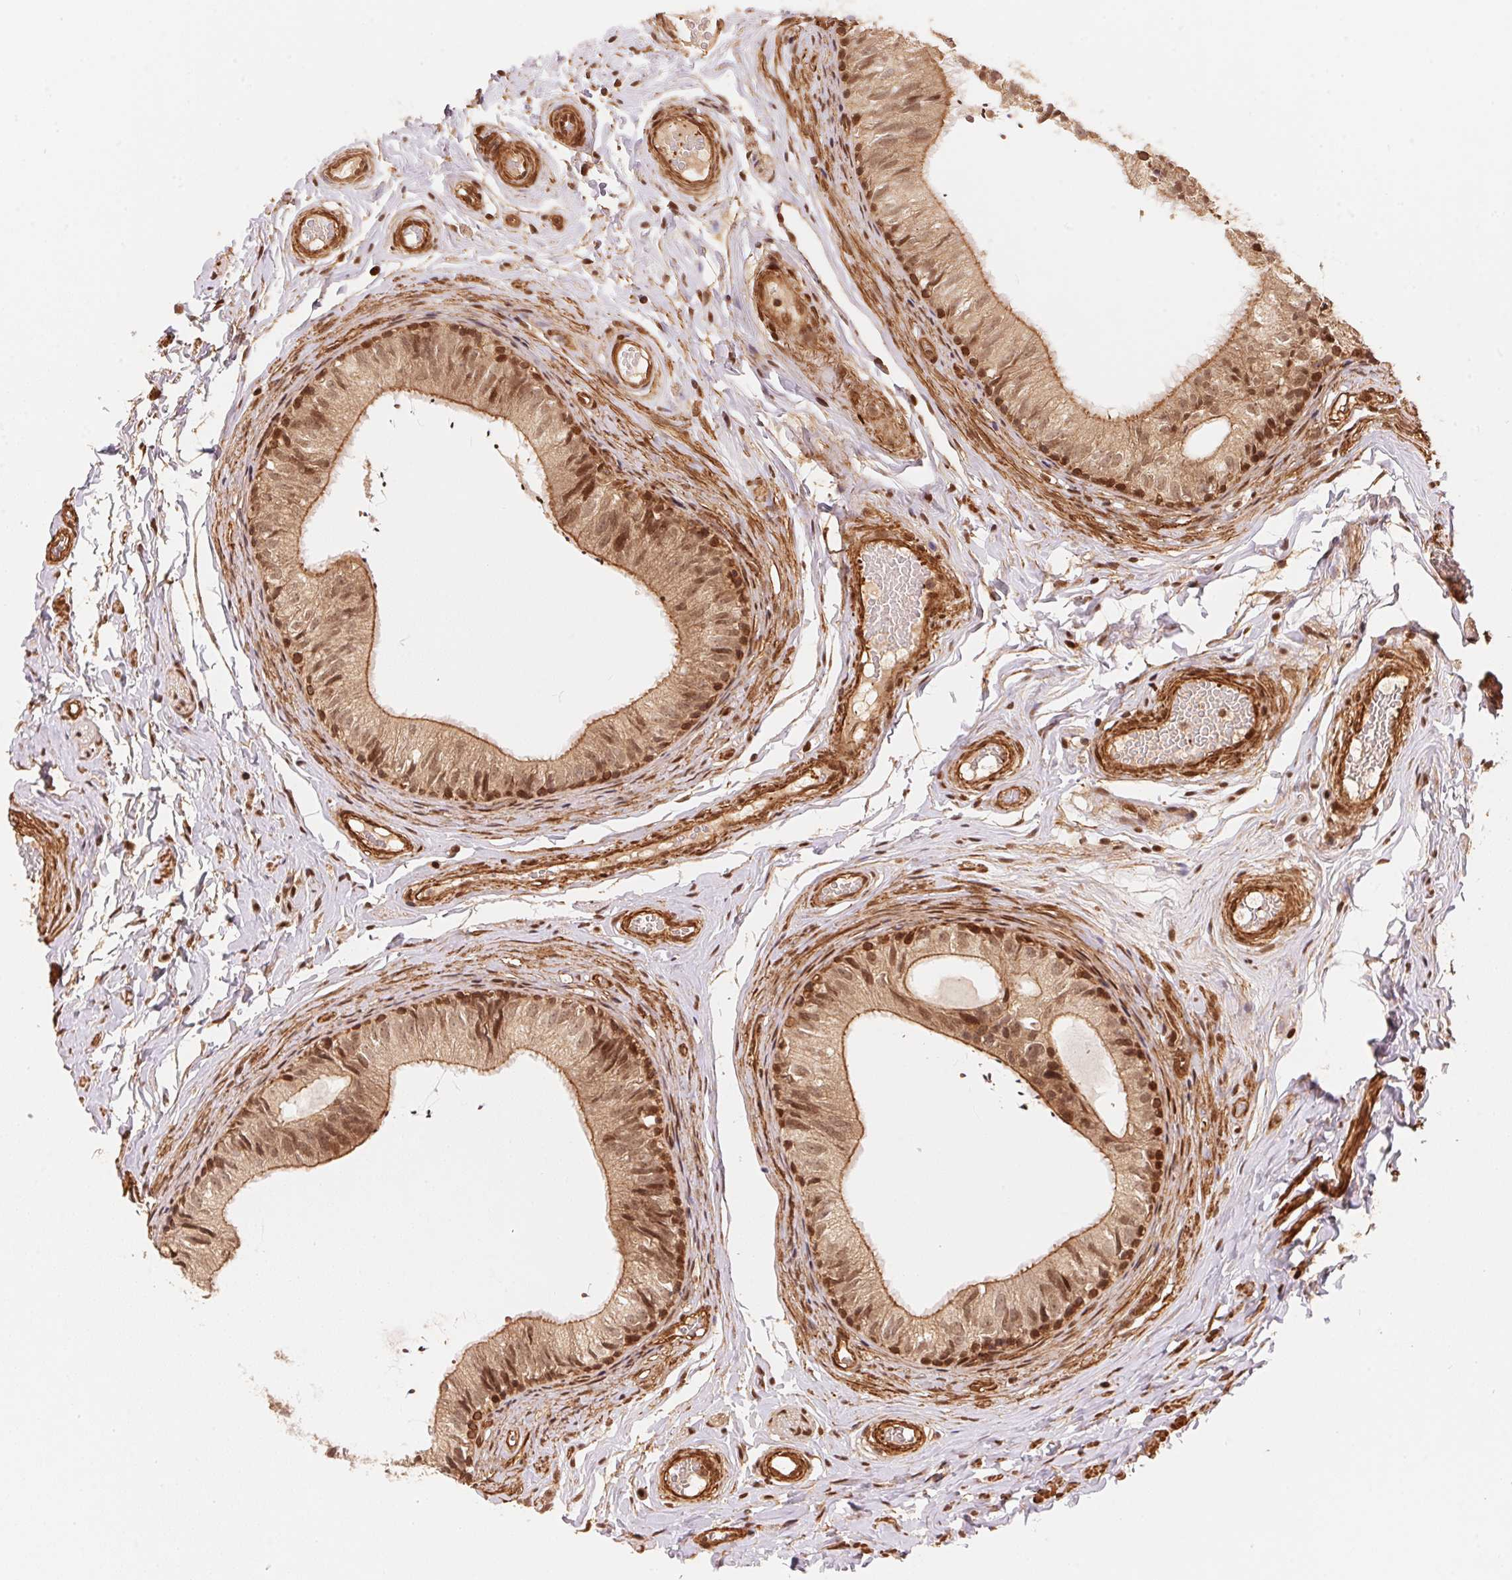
{"staining": {"intensity": "moderate", "quantity": ">75%", "location": "cytoplasmic/membranous,nuclear"}, "tissue": "epididymis", "cell_type": "Glandular cells", "image_type": "normal", "snomed": [{"axis": "morphology", "description": "Normal tissue, NOS"}, {"axis": "topography", "description": "Epididymis"}], "caption": "Immunohistochemistry (IHC) histopathology image of normal epididymis: epididymis stained using immunohistochemistry demonstrates medium levels of moderate protein expression localized specifically in the cytoplasmic/membranous,nuclear of glandular cells, appearing as a cytoplasmic/membranous,nuclear brown color.", "gene": "TNIP2", "patient": {"sex": "male", "age": 29}}